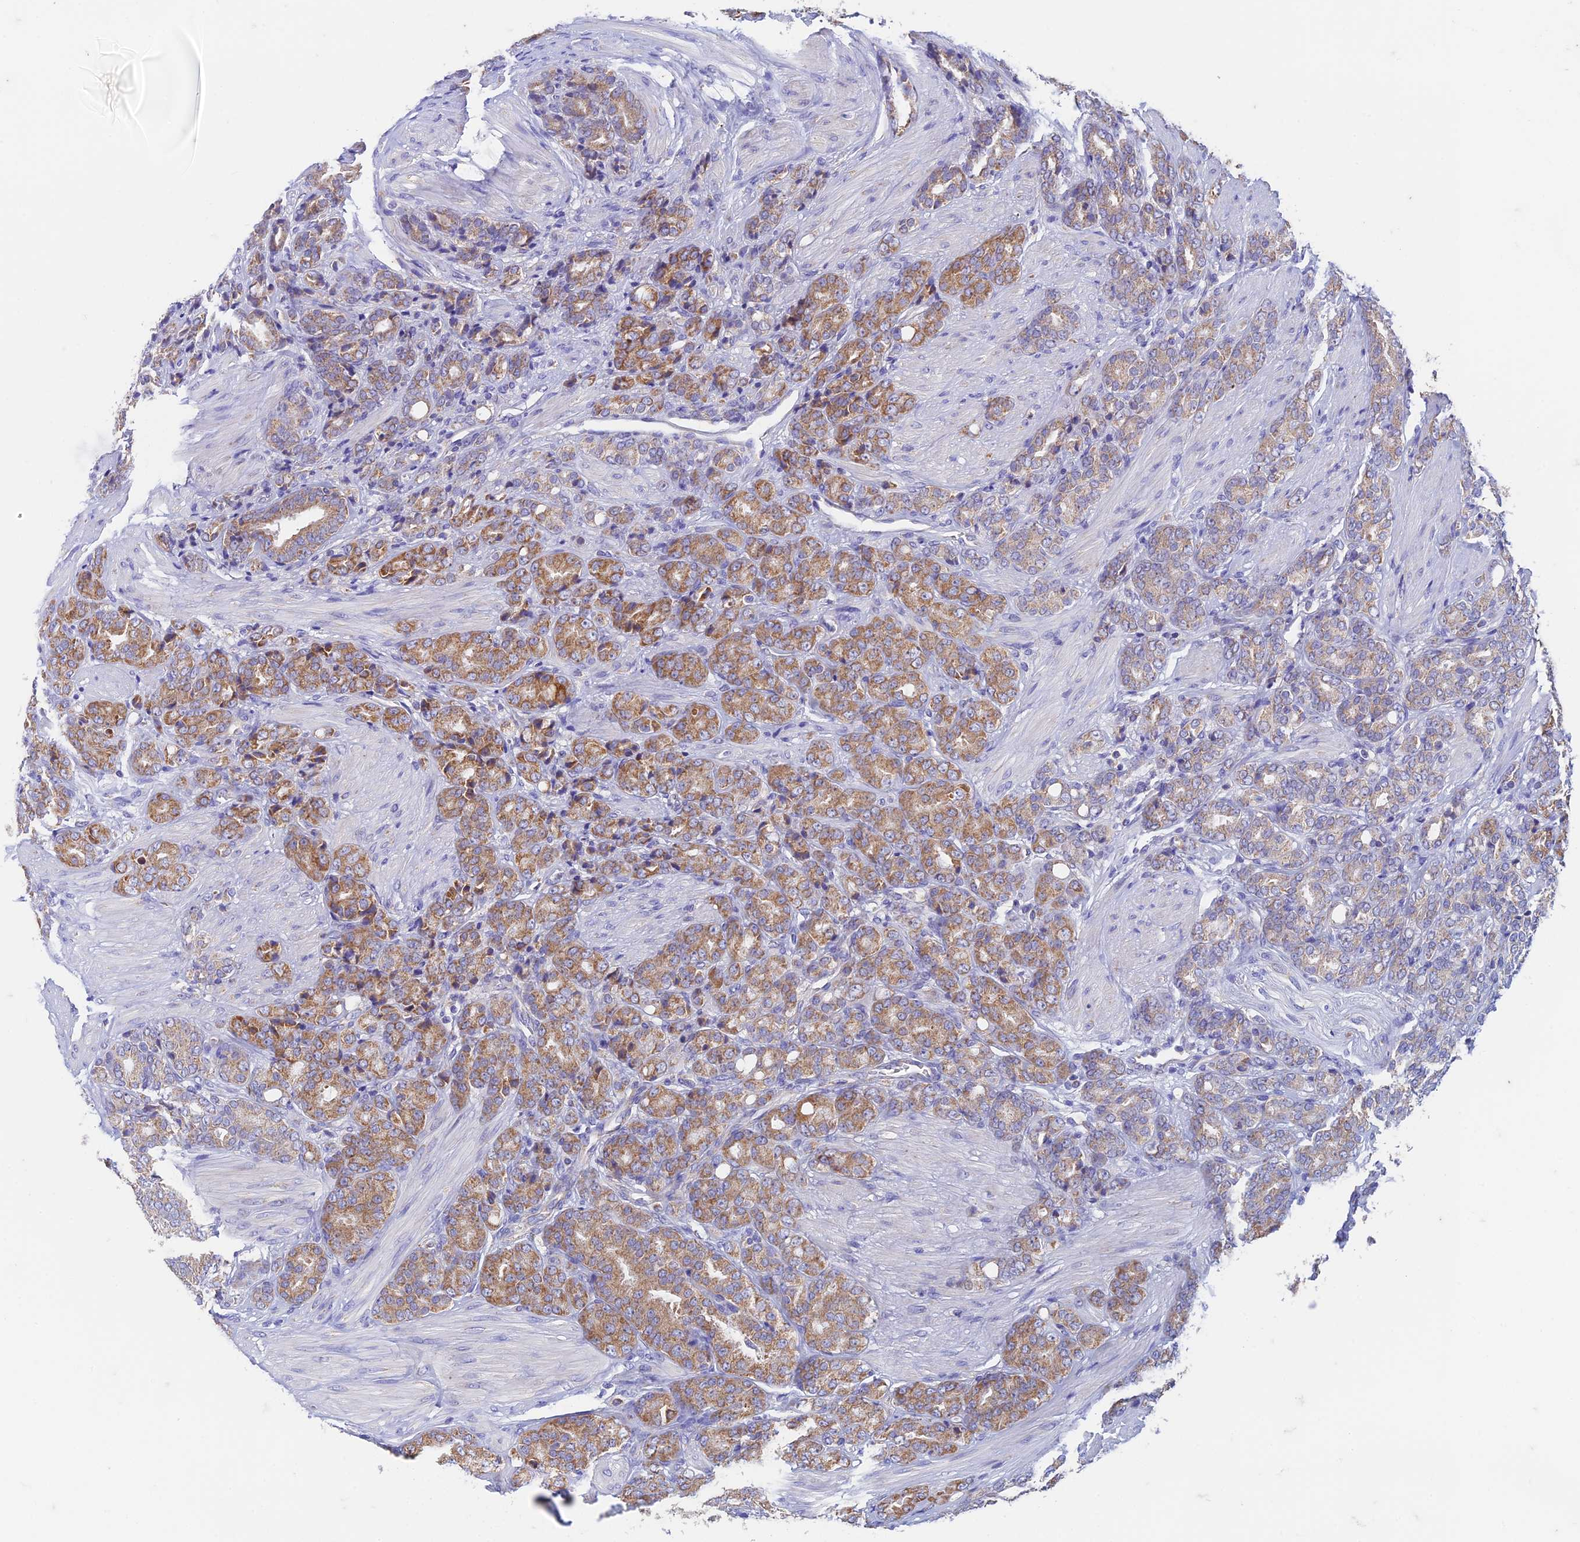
{"staining": {"intensity": "moderate", "quantity": ">75%", "location": "cytoplasmic/membranous"}, "tissue": "prostate cancer", "cell_type": "Tumor cells", "image_type": "cancer", "snomed": [{"axis": "morphology", "description": "Adenocarcinoma, High grade"}, {"axis": "topography", "description": "Prostate"}], "caption": "This image shows prostate cancer (adenocarcinoma (high-grade)) stained with immunohistochemistry (IHC) to label a protein in brown. The cytoplasmic/membranous of tumor cells show moderate positivity for the protein. Nuclei are counter-stained blue.", "gene": "ZNF181", "patient": {"sex": "male", "age": 62}}